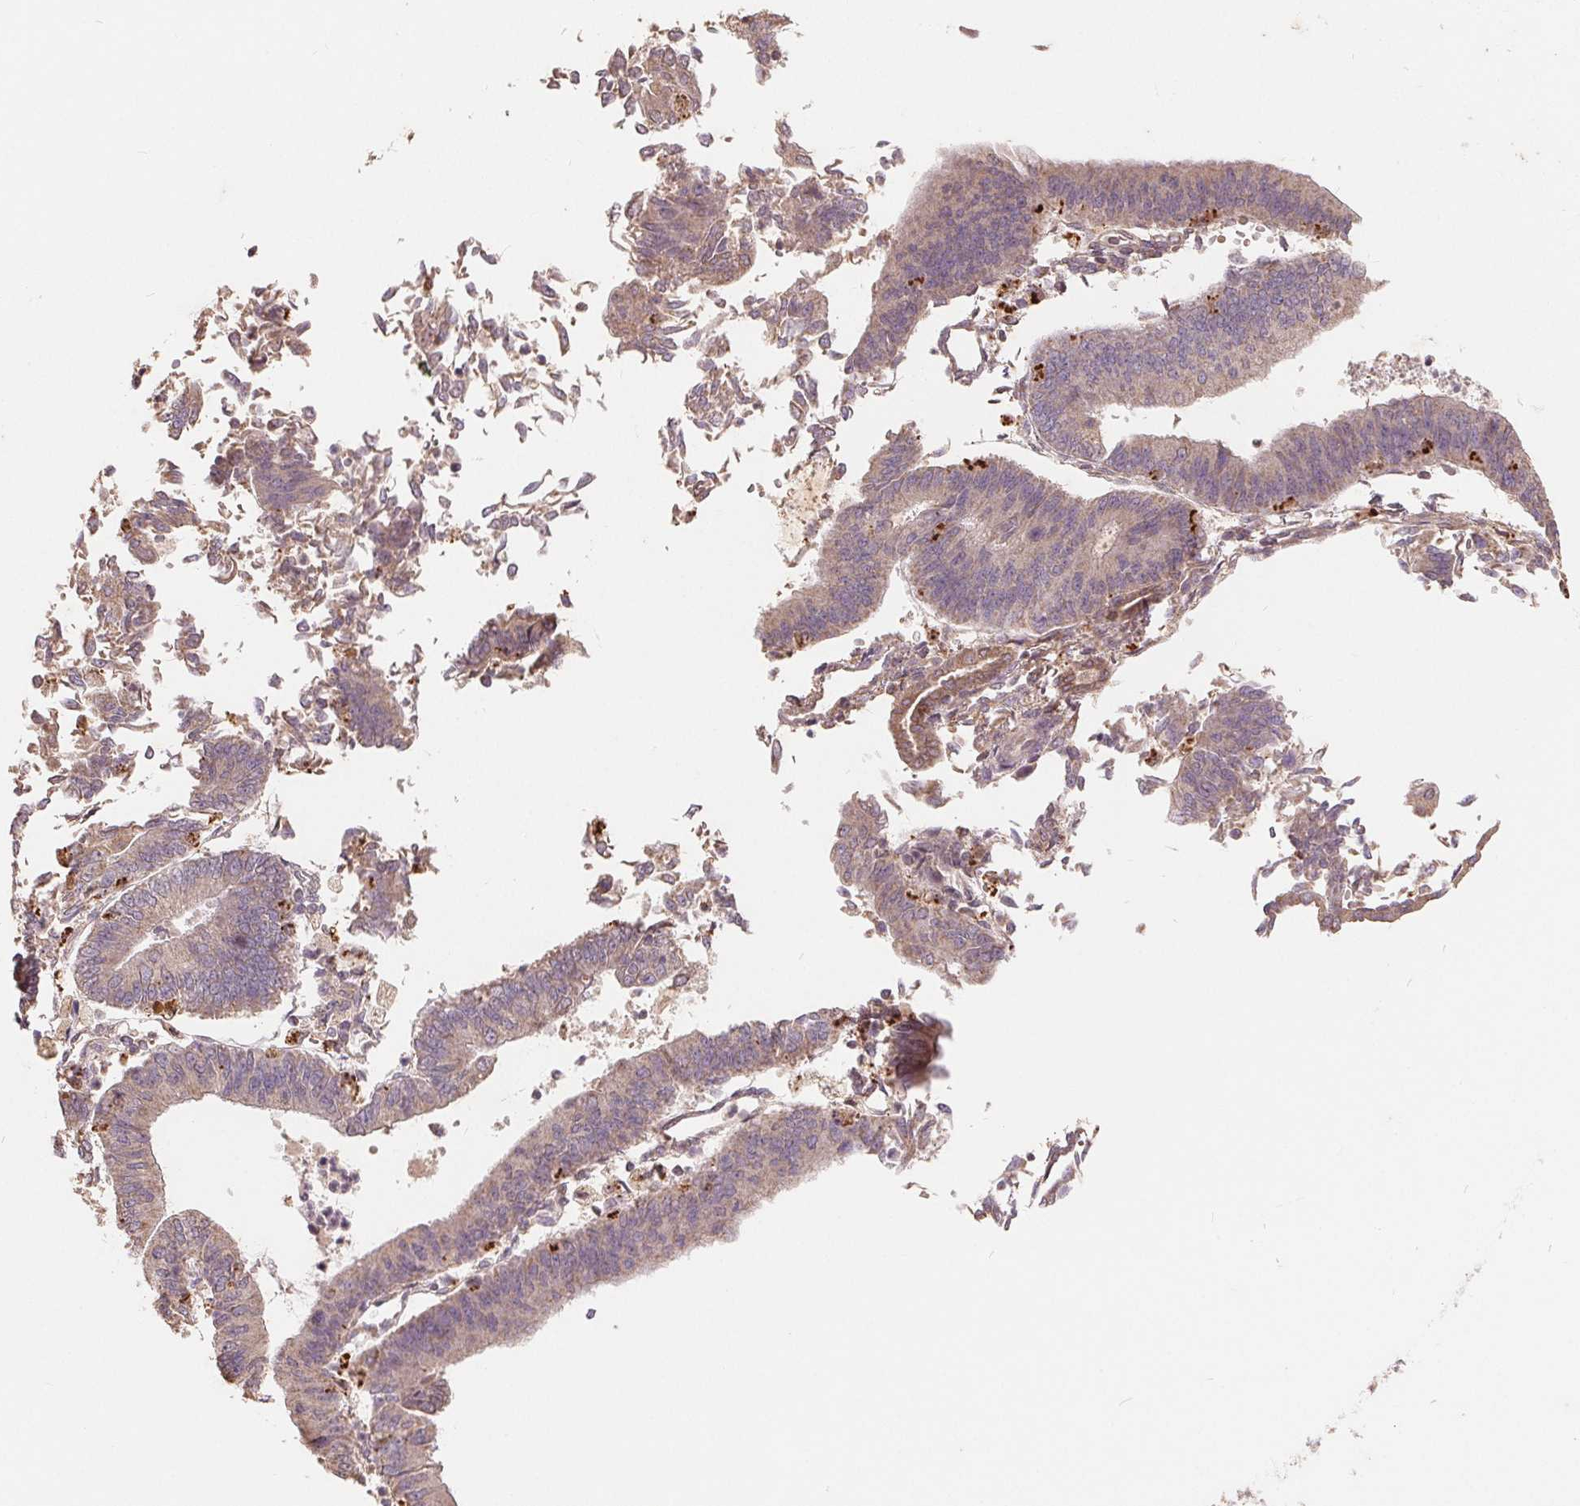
{"staining": {"intensity": "weak", "quantity": "25%-75%", "location": "cytoplasmic/membranous"}, "tissue": "endometrial cancer", "cell_type": "Tumor cells", "image_type": "cancer", "snomed": [{"axis": "morphology", "description": "Adenocarcinoma, NOS"}, {"axis": "topography", "description": "Endometrium"}], "caption": "Protein expression analysis of human endometrial adenocarcinoma reveals weak cytoplasmic/membranous positivity in approximately 25%-75% of tumor cells.", "gene": "CDIPT", "patient": {"sex": "female", "age": 65}}